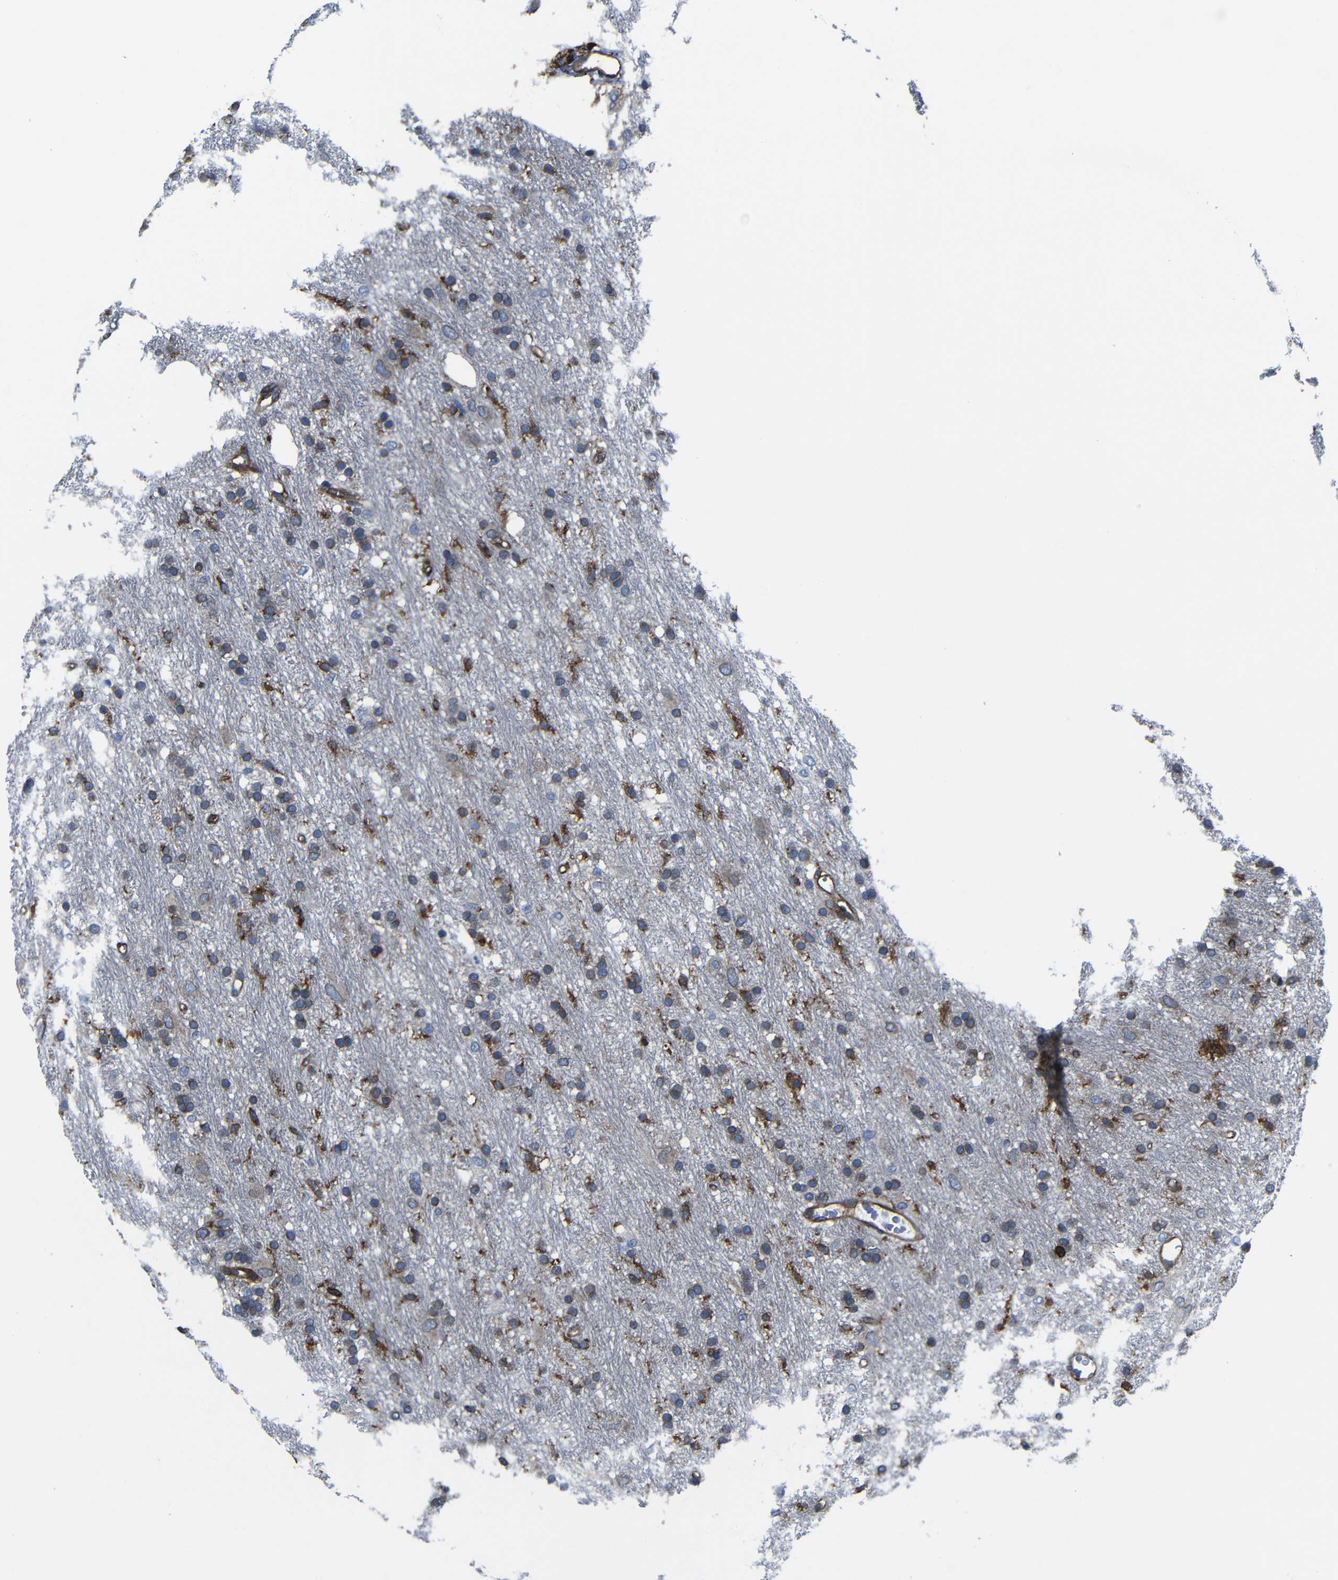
{"staining": {"intensity": "moderate", "quantity": "<25%", "location": "cytoplasmic/membranous"}, "tissue": "glioma", "cell_type": "Tumor cells", "image_type": "cancer", "snomed": [{"axis": "morphology", "description": "Glioma, malignant, Low grade"}, {"axis": "topography", "description": "Brain"}], "caption": "Protein analysis of glioma tissue shows moderate cytoplasmic/membranous expression in about <25% of tumor cells.", "gene": "ARHGEF1", "patient": {"sex": "male", "age": 77}}